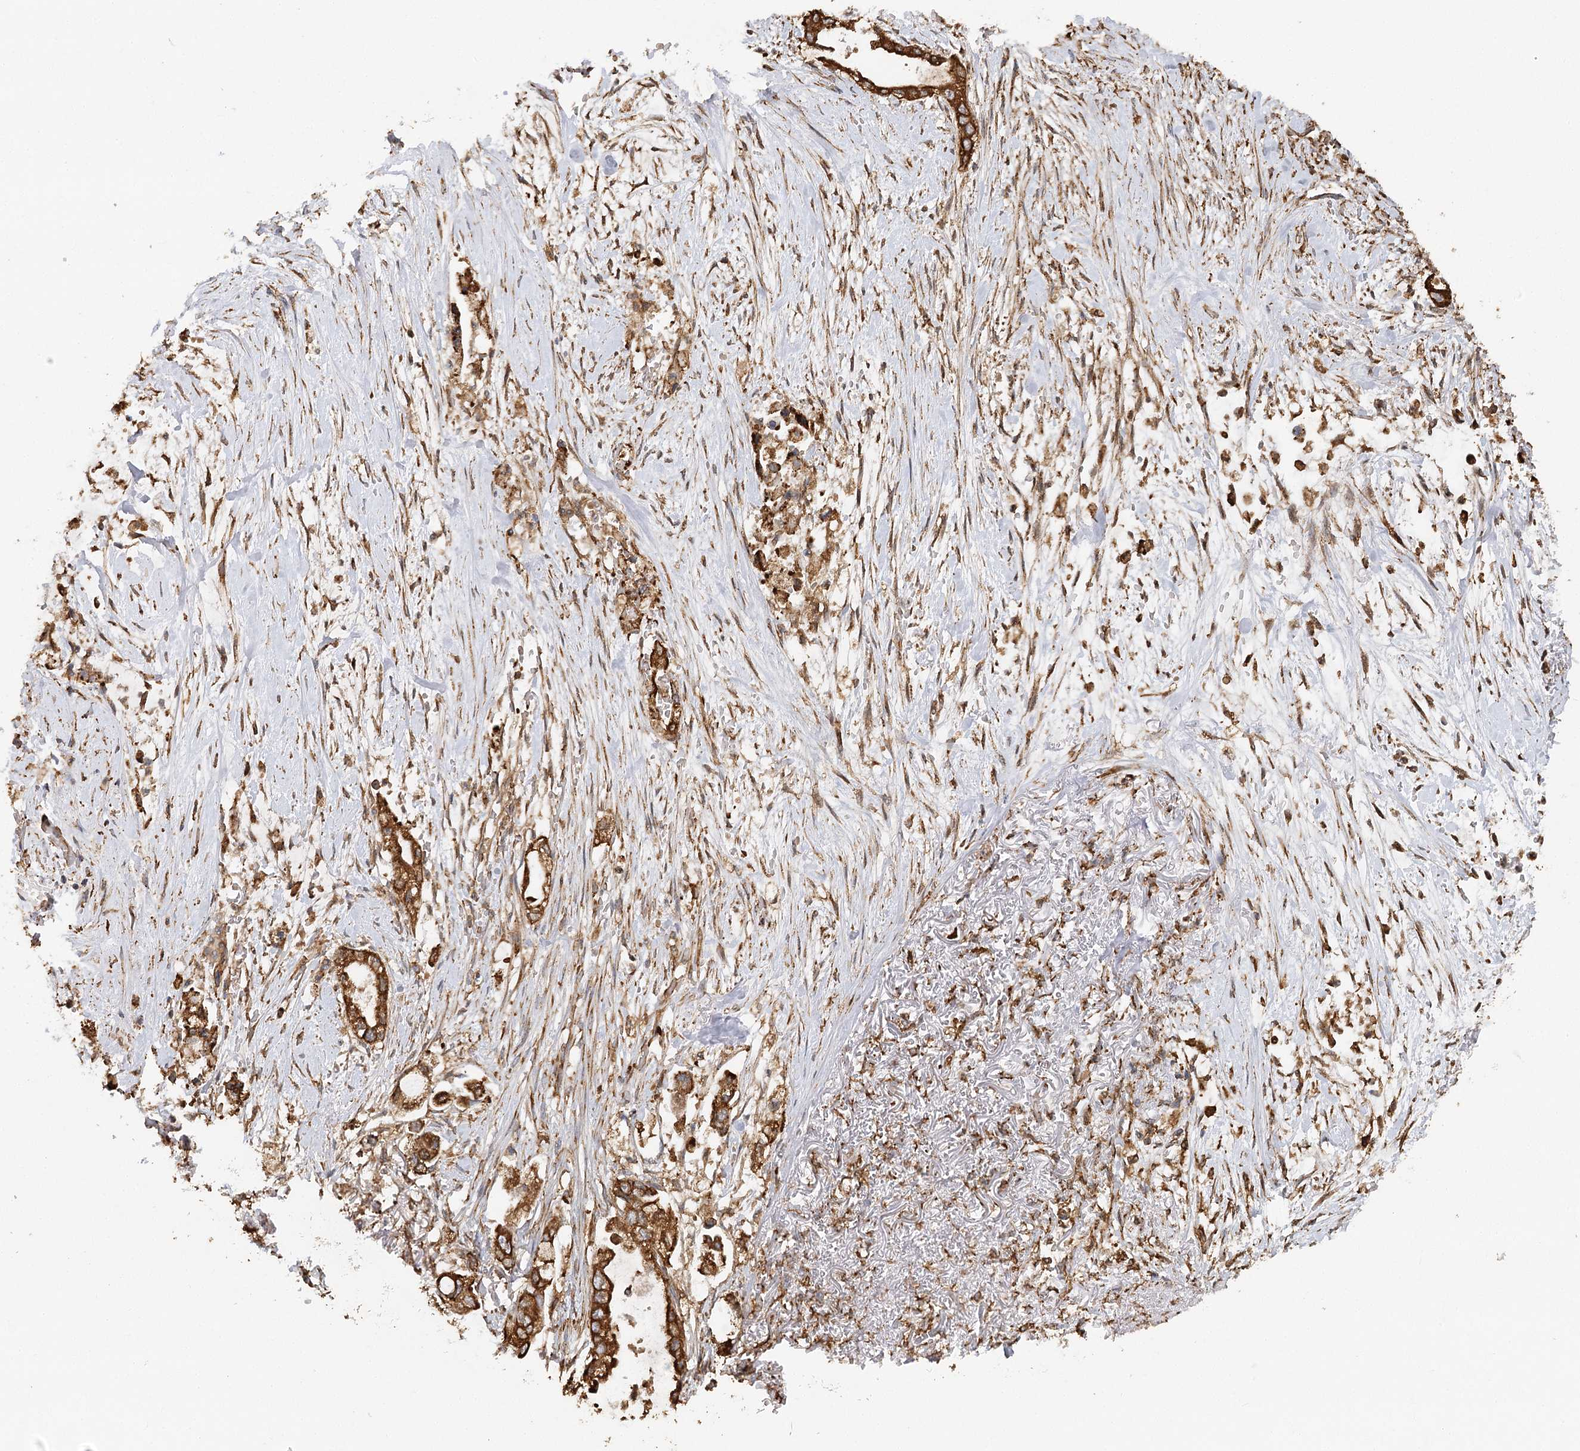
{"staining": {"intensity": "strong", "quantity": ">75%", "location": "cytoplasmic/membranous"}, "tissue": "stomach cancer", "cell_type": "Tumor cells", "image_type": "cancer", "snomed": [{"axis": "morphology", "description": "Adenocarcinoma, NOS"}, {"axis": "topography", "description": "Stomach"}], "caption": "Stomach cancer (adenocarcinoma) stained with a brown dye displays strong cytoplasmic/membranous positive staining in about >75% of tumor cells.", "gene": "ACAP2", "patient": {"sex": "male", "age": 62}}